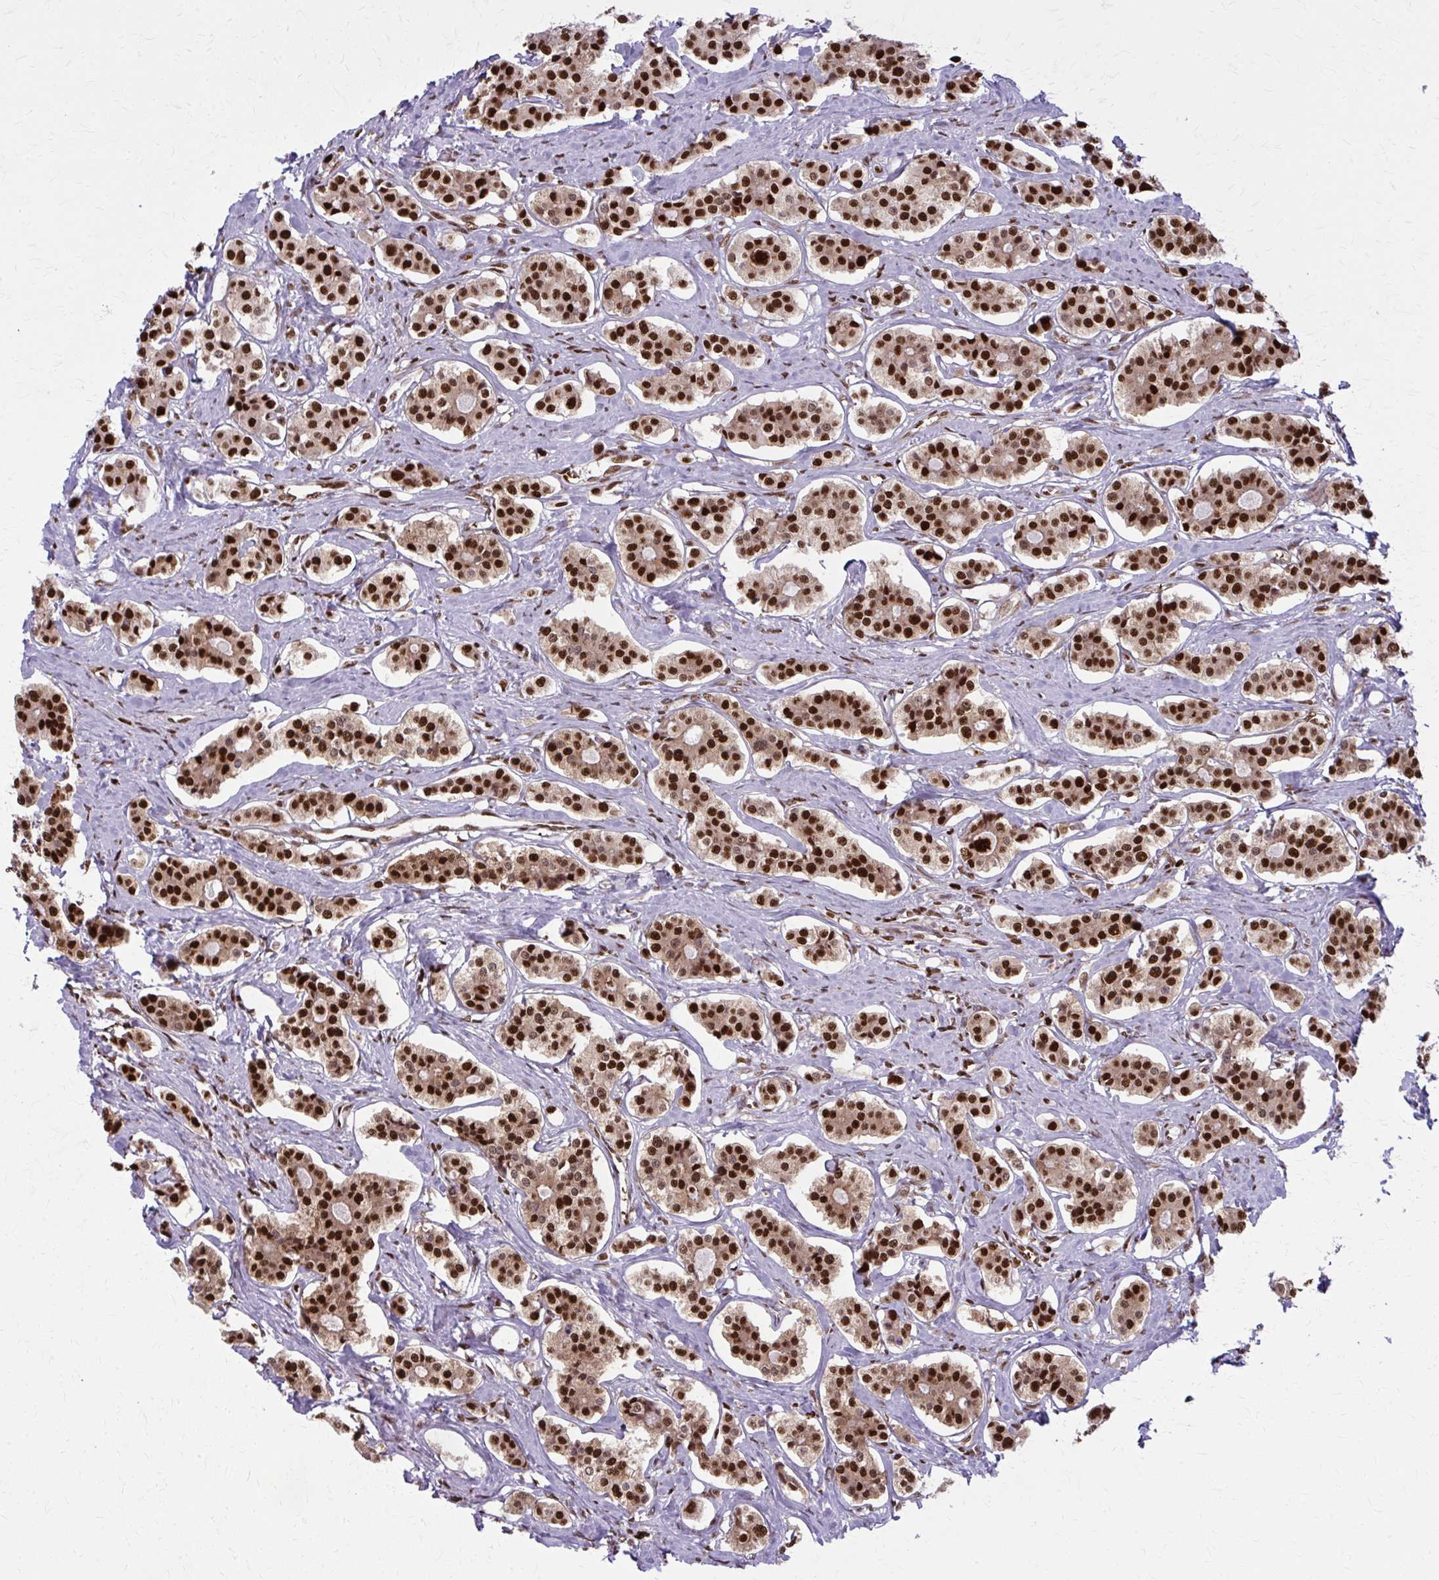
{"staining": {"intensity": "strong", "quantity": ">75%", "location": "nuclear"}, "tissue": "carcinoid", "cell_type": "Tumor cells", "image_type": "cancer", "snomed": [{"axis": "morphology", "description": "Carcinoid, malignant, NOS"}, {"axis": "topography", "description": "Small intestine"}], "caption": "IHC image of human carcinoid stained for a protein (brown), which exhibits high levels of strong nuclear expression in approximately >75% of tumor cells.", "gene": "ZNF559", "patient": {"sex": "male", "age": 63}}